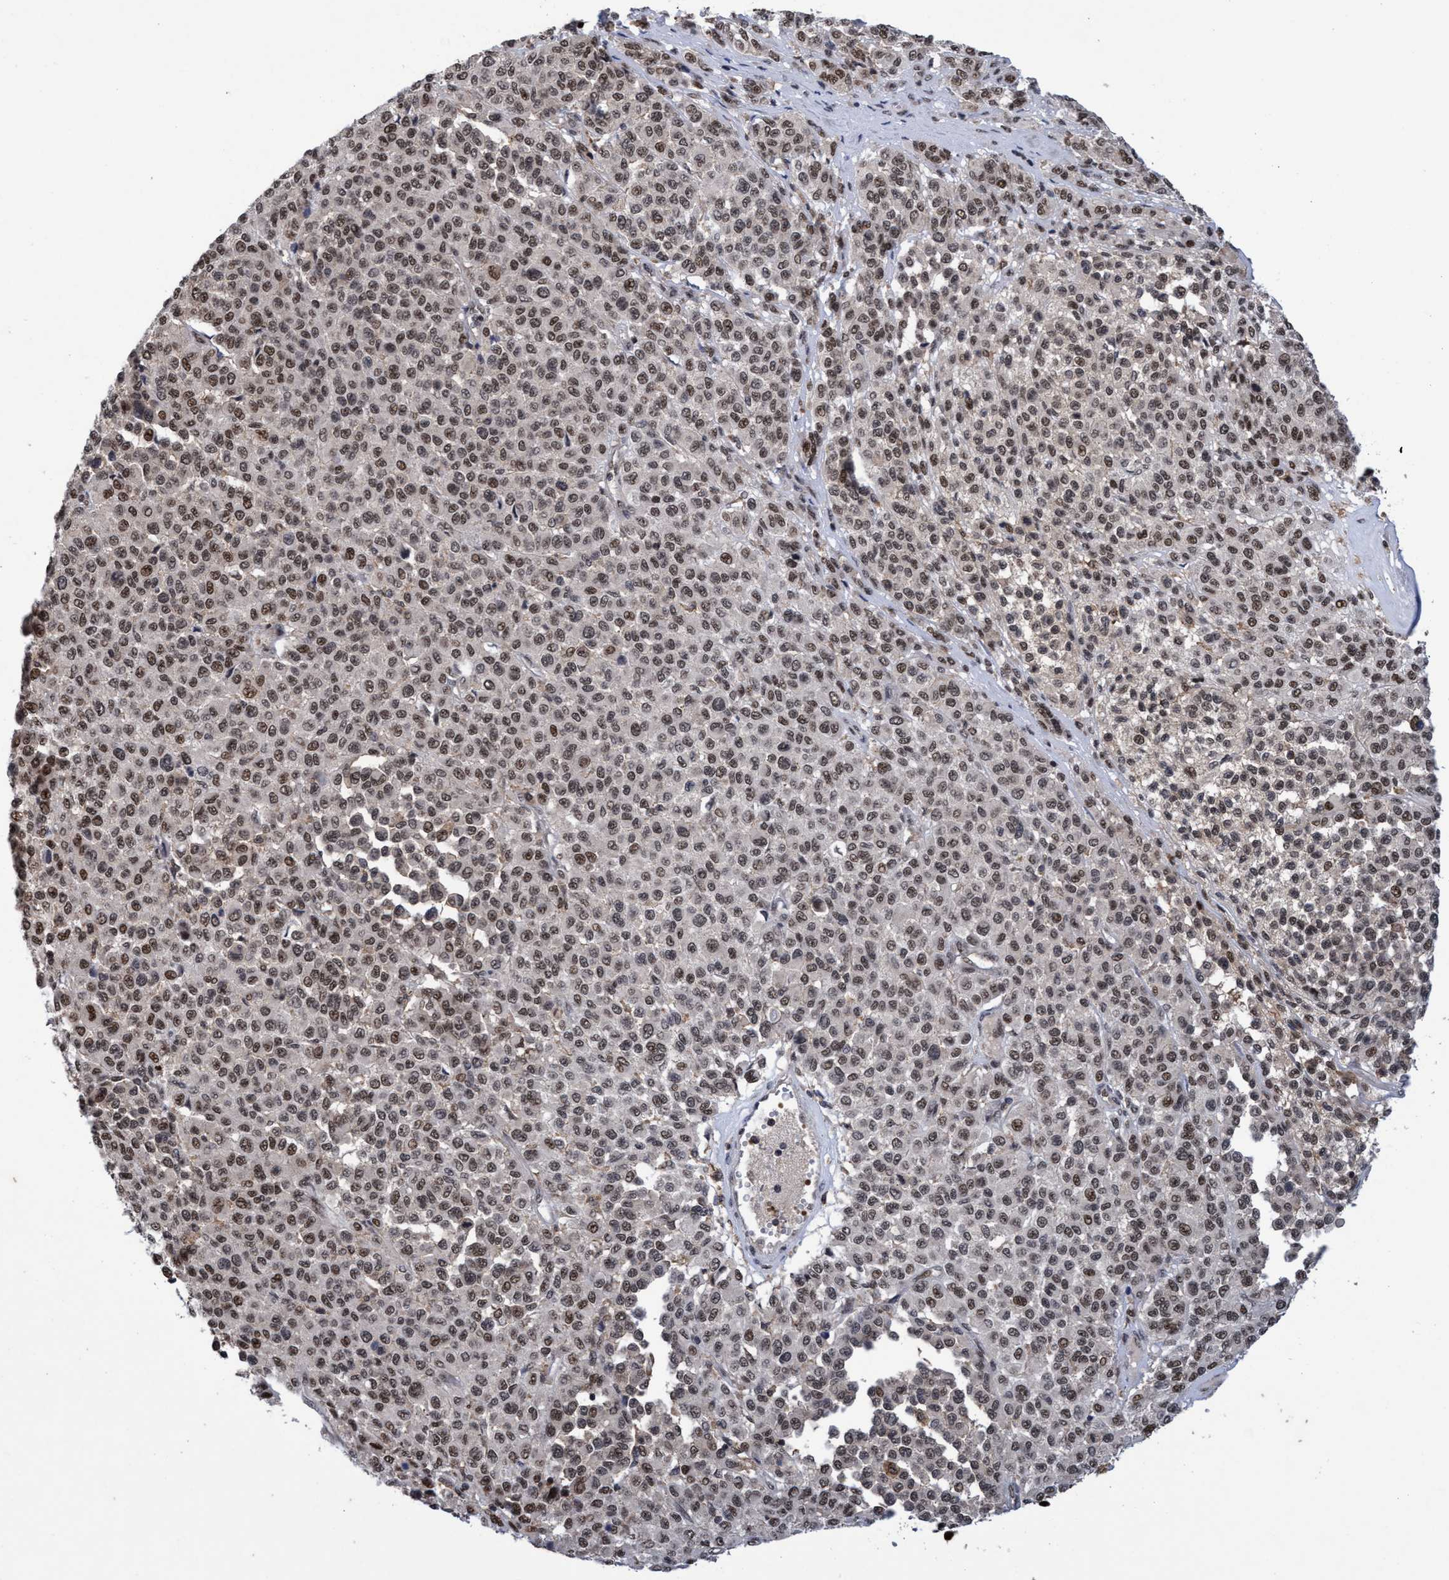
{"staining": {"intensity": "moderate", "quantity": ">75%", "location": "nuclear"}, "tissue": "melanoma", "cell_type": "Tumor cells", "image_type": "cancer", "snomed": [{"axis": "morphology", "description": "Malignant melanoma, Metastatic site"}, {"axis": "topography", "description": "Pancreas"}], "caption": "Protein staining demonstrates moderate nuclear expression in approximately >75% of tumor cells in melanoma.", "gene": "GTF2F1", "patient": {"sex": "female", "age": 30}}